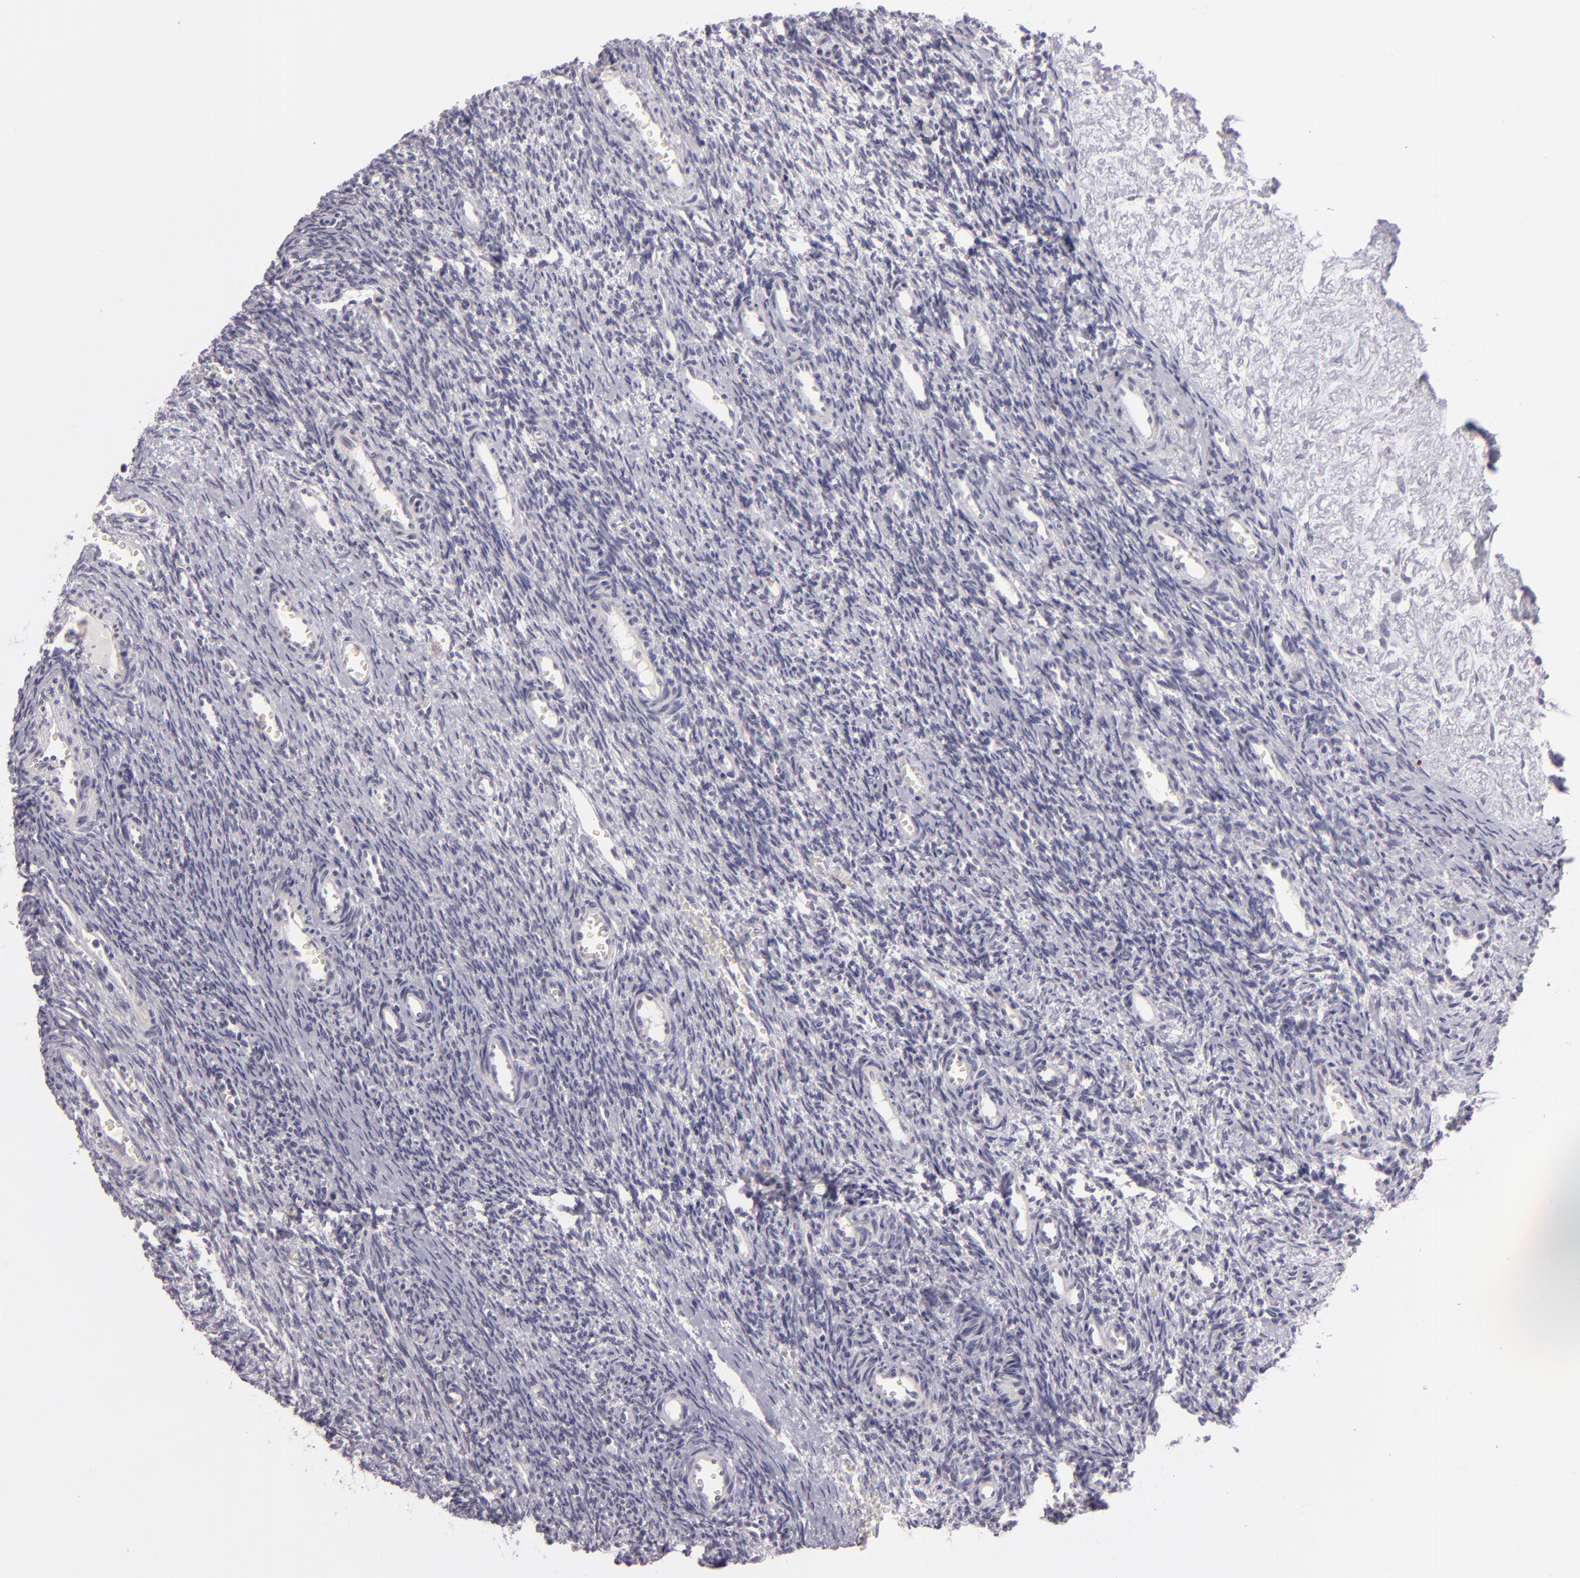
{"staining": {"intensity": "negative", "quantity": "none", "location": "none"}, "tissue": "ovary", "cell_type": "Ovarian stroma cells", "image_type": "normal", "snomed": [{"axis": "morphology", "description": "Normal tissue, NOS"}, {"axis": "topography", "description": "Ovary"}], "caption": "A micrograph of ovary stained for a protein shows no brown staining in ovarian stroma cells. (DAB immunohistochemistry (IHC), high magnification).", "gene": "EGFL6", "patient": {"sex": "female", "age": 39}}